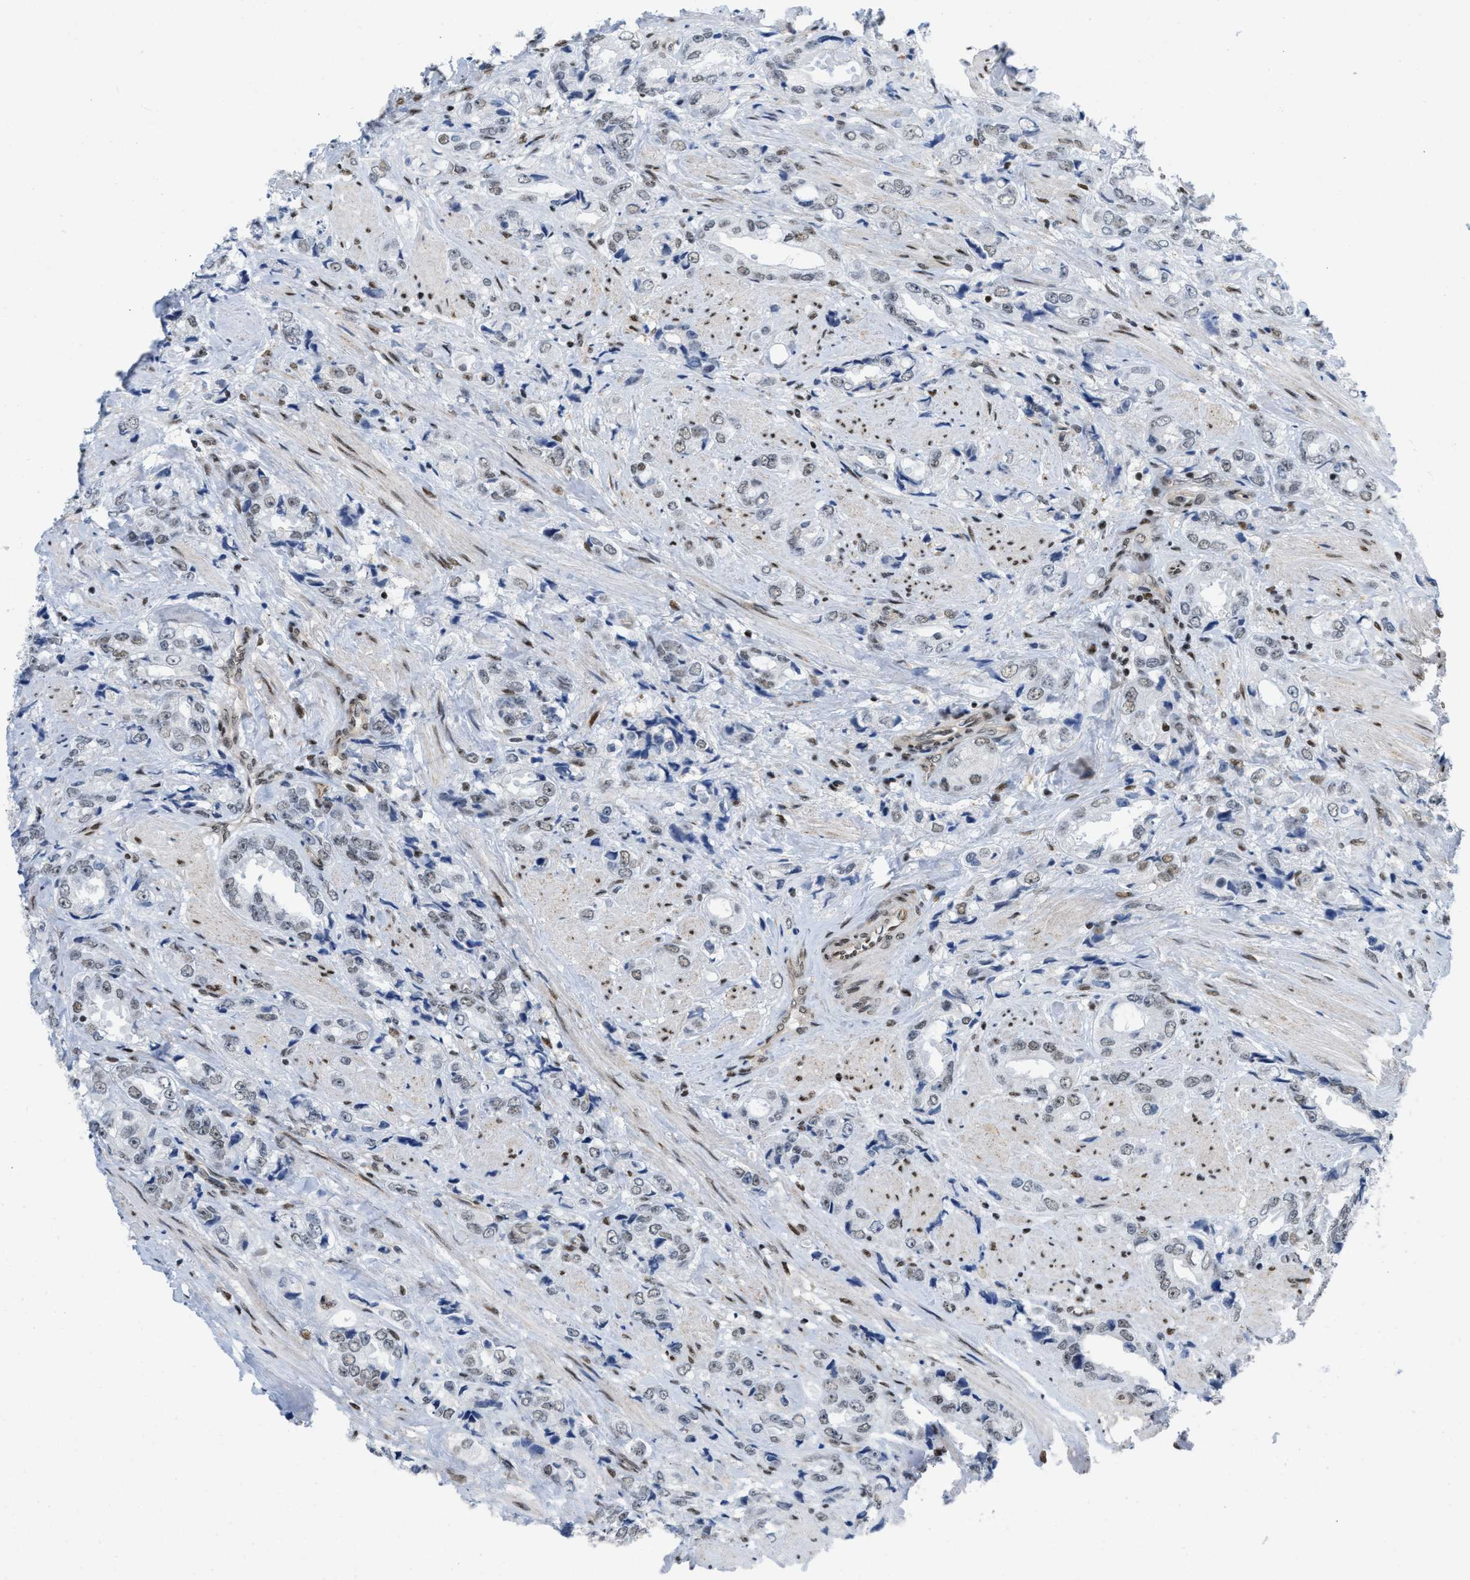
{"staining": {"intensity": "weak", "quantity": "<25%", "location": "nuclear"}, "tissue": "prostate cancer", "cell_type": "Tumor cells", "image_type": "cancer", "snomed": [{"axis": "morphology", "description": "Adenocarcinoma, High grade"}, {"axis": "topography", "description": "Prostate"}], "caption": "An immunohistochemistry micrograph of prostate adenocarcinoma (high-grade) is shown. There is no staining in tumor cells of prostate adenocarcinoma (high-grade).", "gene": "MIER1", "patient": {"sex": "male", "age": 61}}